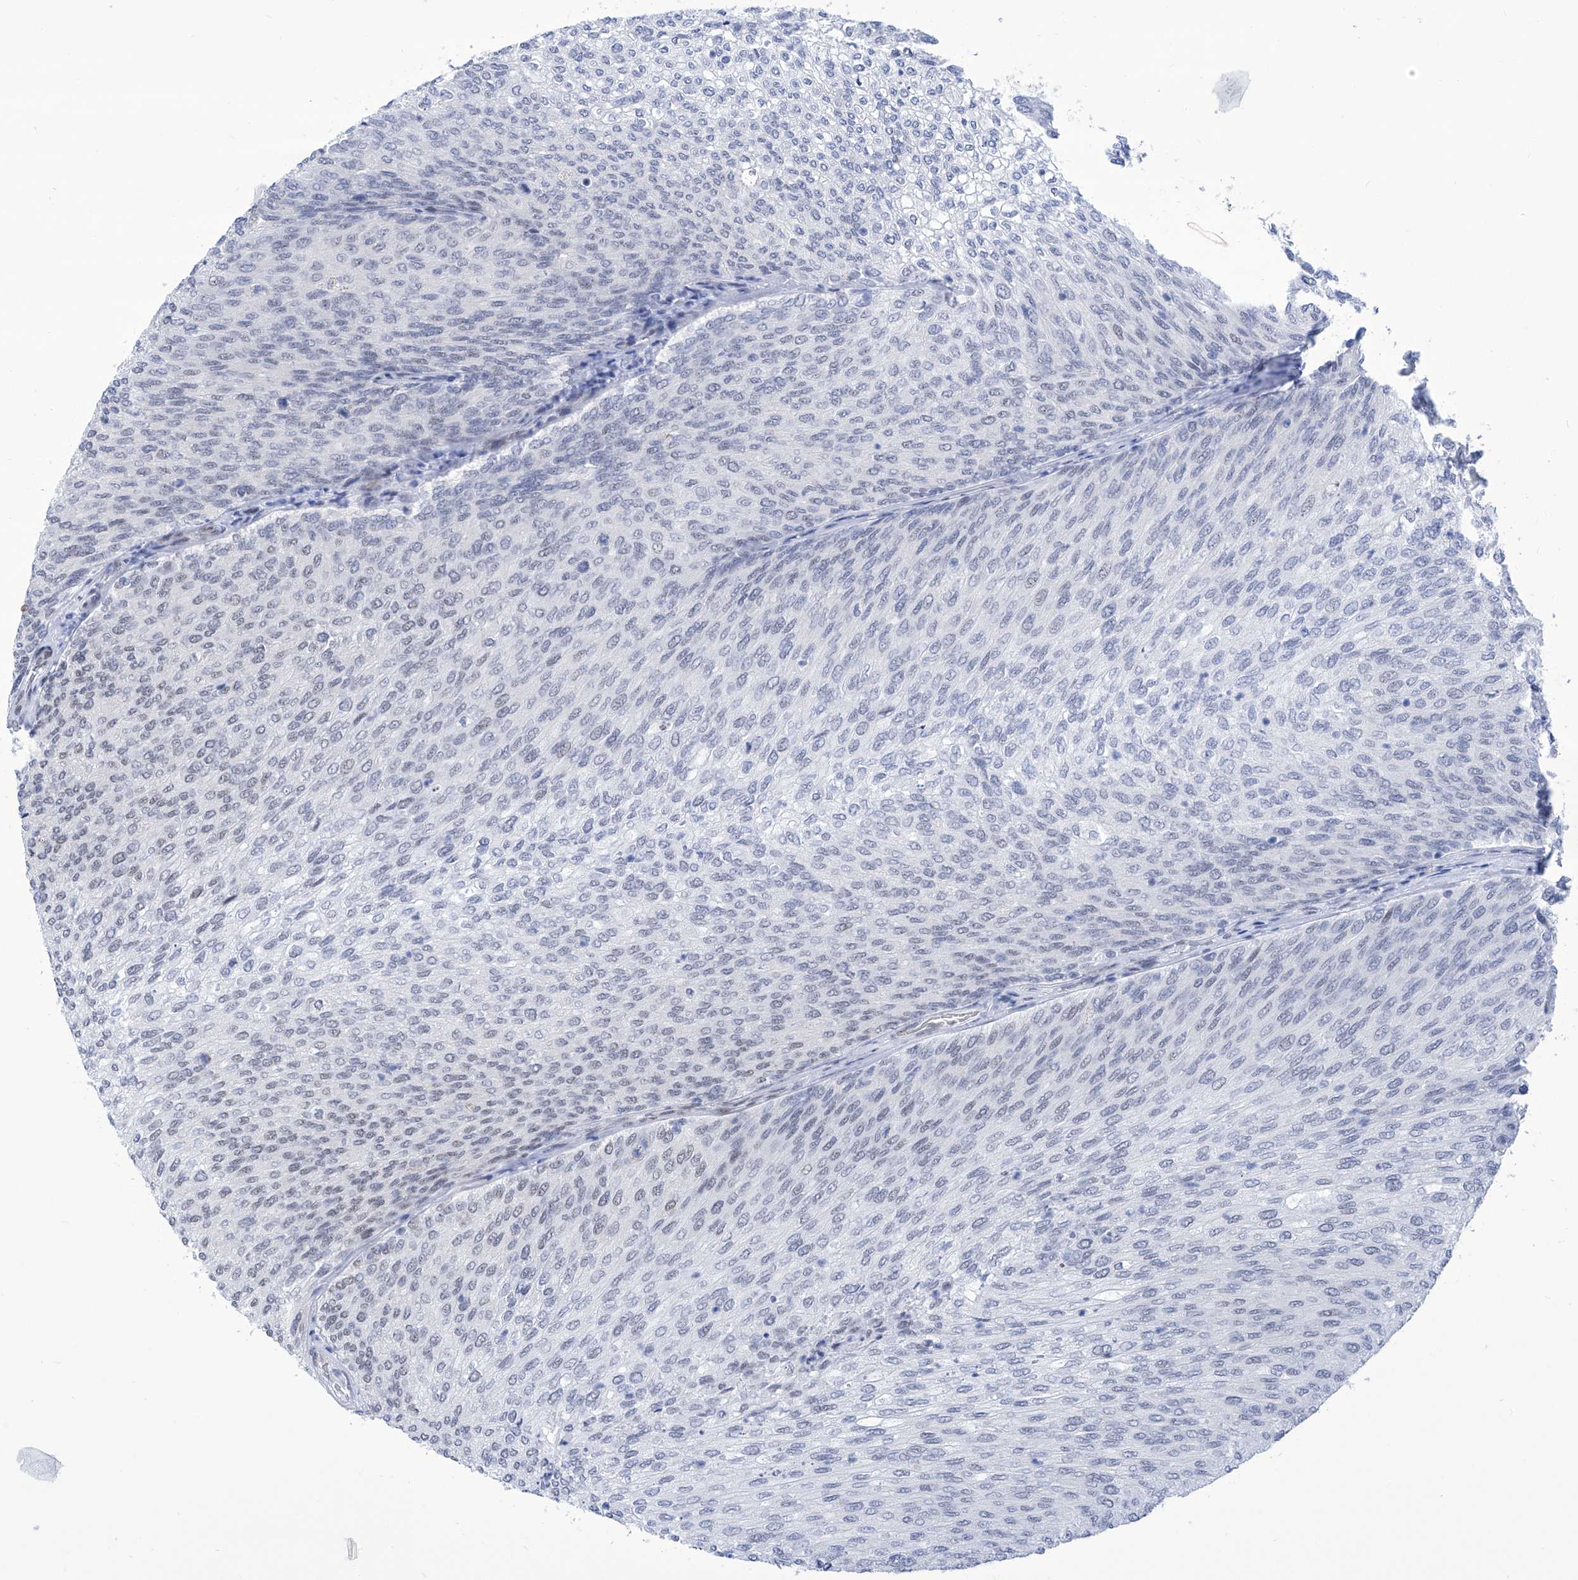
{"staining": {"intensity": "moderate", "quantity": "25%-75%", "location": "nuclear"}, "tissue": "urothelial cancer", "cell_type": "Tumor cells", "image_type": "cancer", "snomed": [{"axis": "morphology", "description": "Urothelial carcinoma, Low grade"}, {"axis": "topography", "description": "Urinary bladder"}], "caption": "Immunohistochemical staining of urothelial cancer reveals medium levels of moderate nuclear protein positivity in about 25%-75% of tumor cells. Ihc stains the protein of interest in brown and the nuclei are stained blue.", "gene": "SART1", "patient": {"sex": "female", "age": 79}}